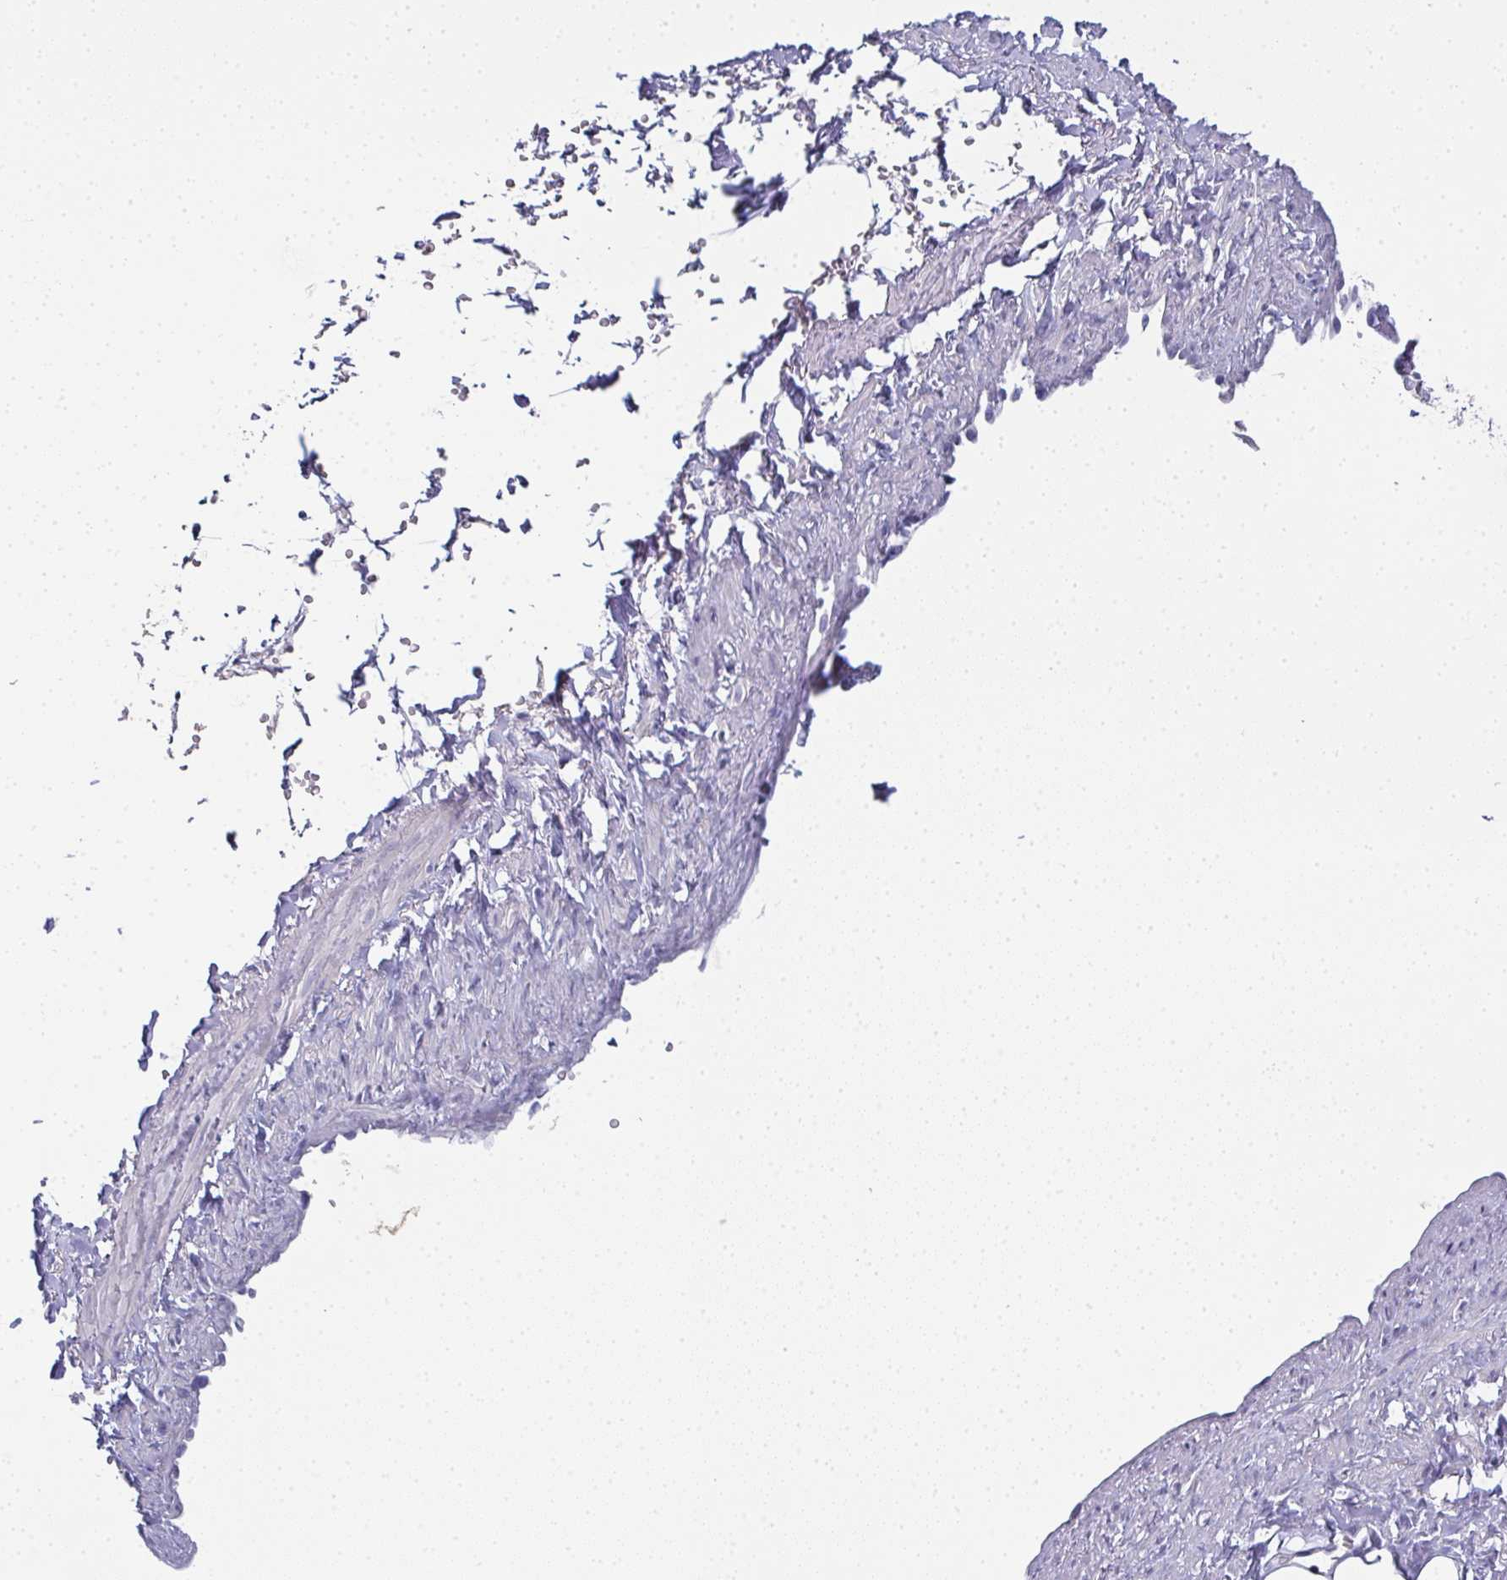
{"staining": {"intensity": "negative", "quantity": "none", "location": "none"}, "tissue": "adipose tissue", "cell_type": "Adipocytes", "image_type": "normal", "snomed": [{"axis": "morphology", "description": "Normal tissue, NOS"}, {"axis": "topography", "description": "Prostate"}, {"axis": "topography", "description": "Peripheral nerve tissue"}], "caption": "This is a photomicrograph of IHC staining of benign adipose tissue, which shows no positivity in adipocytes. Brightfield microscopy of immunohistochemistry (IHC) stained with DAB (brown) and hematoxylin (blue), captured at high magnification.", "gene": "SLC36A2", "patient": {"sex": "male", "age": 55}}